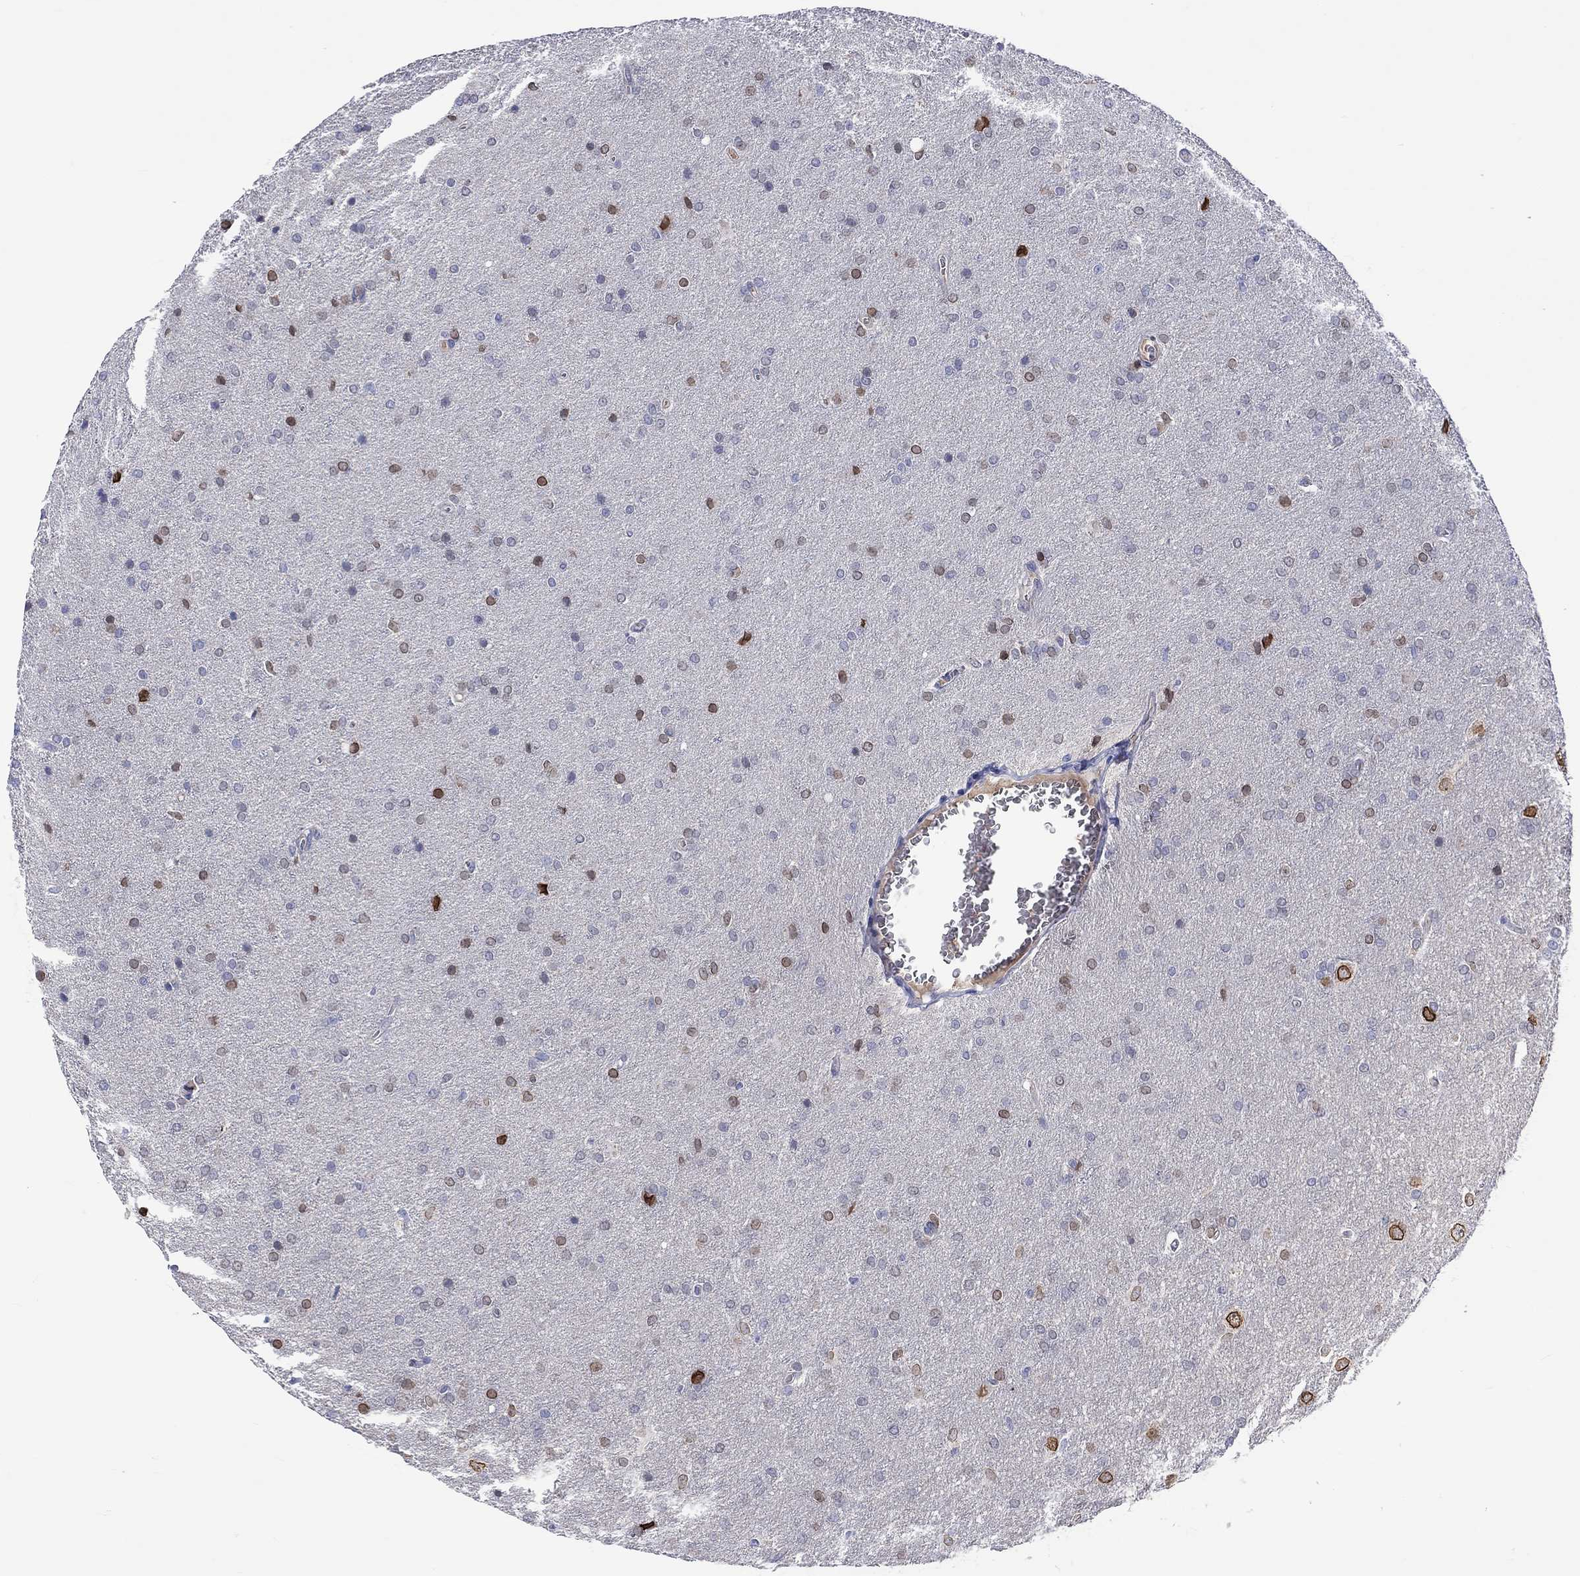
{"staining": {"intensity": "moderate", "quantity": "25%-75%", "location": "cytoplasmic/membranous,nuclear"}, "tissue": "glioma", "cell_type": "Tumor cells", "image_type": "cancer", "snomed": [{"axis": "morphology", "description": "Glioma, malignant, Low grade"}, {"axis": "topography", "description": "Brain"}], "caption": "Glioma stained for a protein (brown) reveals moderate cytoplasmic/membranous and nuclear positive staining in about 25%-75% of tumor cells.", "gene": "LRFN4", "patient": {"sex": "female", "age": 32}}